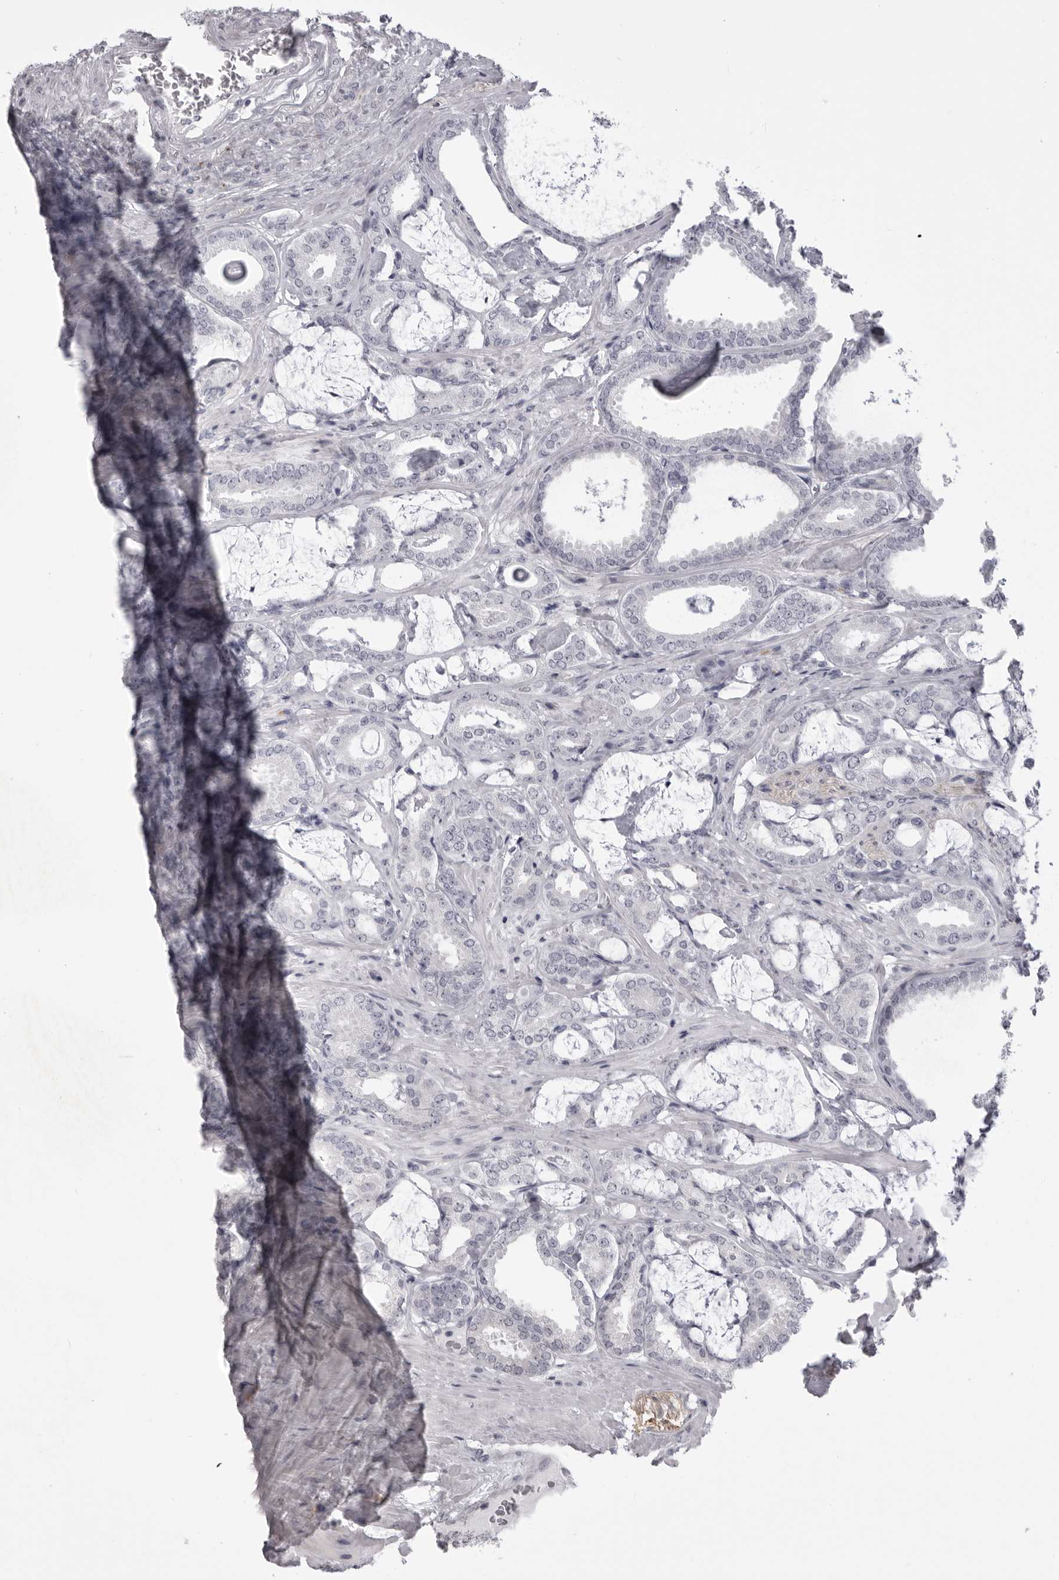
{"staining": {"intensity": "negative", "quantity": "none", "location": "none"}, "tissue": "prostate cancer", "cell_type": "Tumor cells", "image_type": "cancer", "snomed": [{"axis": "morphology", "description": "Adenocarcinoma, Low grade"}, {"axis": "topography", "description": "Prostate"}], "caption": "Immunohistochemical staining of human low-grade adenocarcinoma (prostate) exhibits no significant expression in tumor cells.", "gene": "EPHA10", "patient": {"sex": "male", "age": 71}}